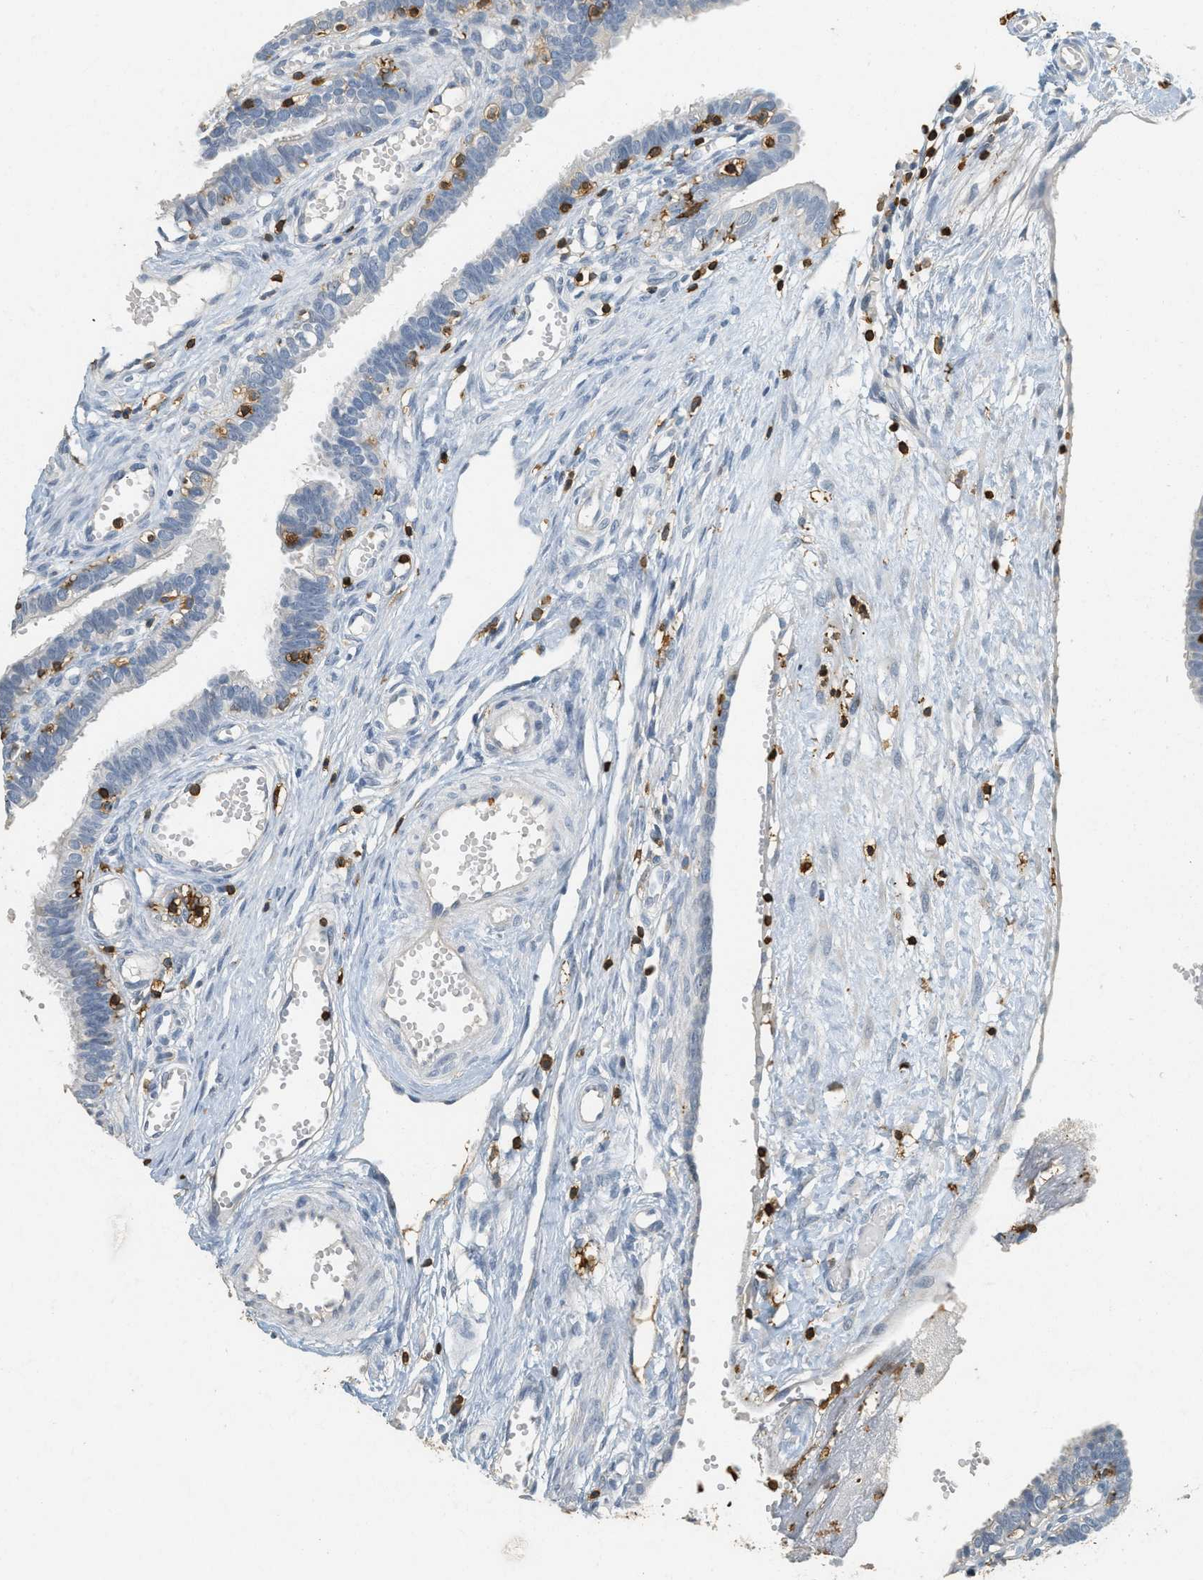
{"staining": {"intensity": "negative", "quantity": "none", "location": "none"}, "tissue": "fallopian tube", "cell_type": "Glandular cells", "image_type": "normal", "snomed": [{"axis": "morphology", "description": "Normal tissue, NOS"}, {"axis": "topography", "description": "Fallopian tube"}, {"axis": "topography", "description": "Placenta"}], "caption": "The micrograph exhibits no staining of glandular cells in normal fallopian tube. The staining was performed using DAB to visualize the protein expression in brown, while the nuclei were stained in blue with hematoxylin (Magnification: 20x).", "gene": "LSP1", "patient": {"sex": "female", "age": 34}}